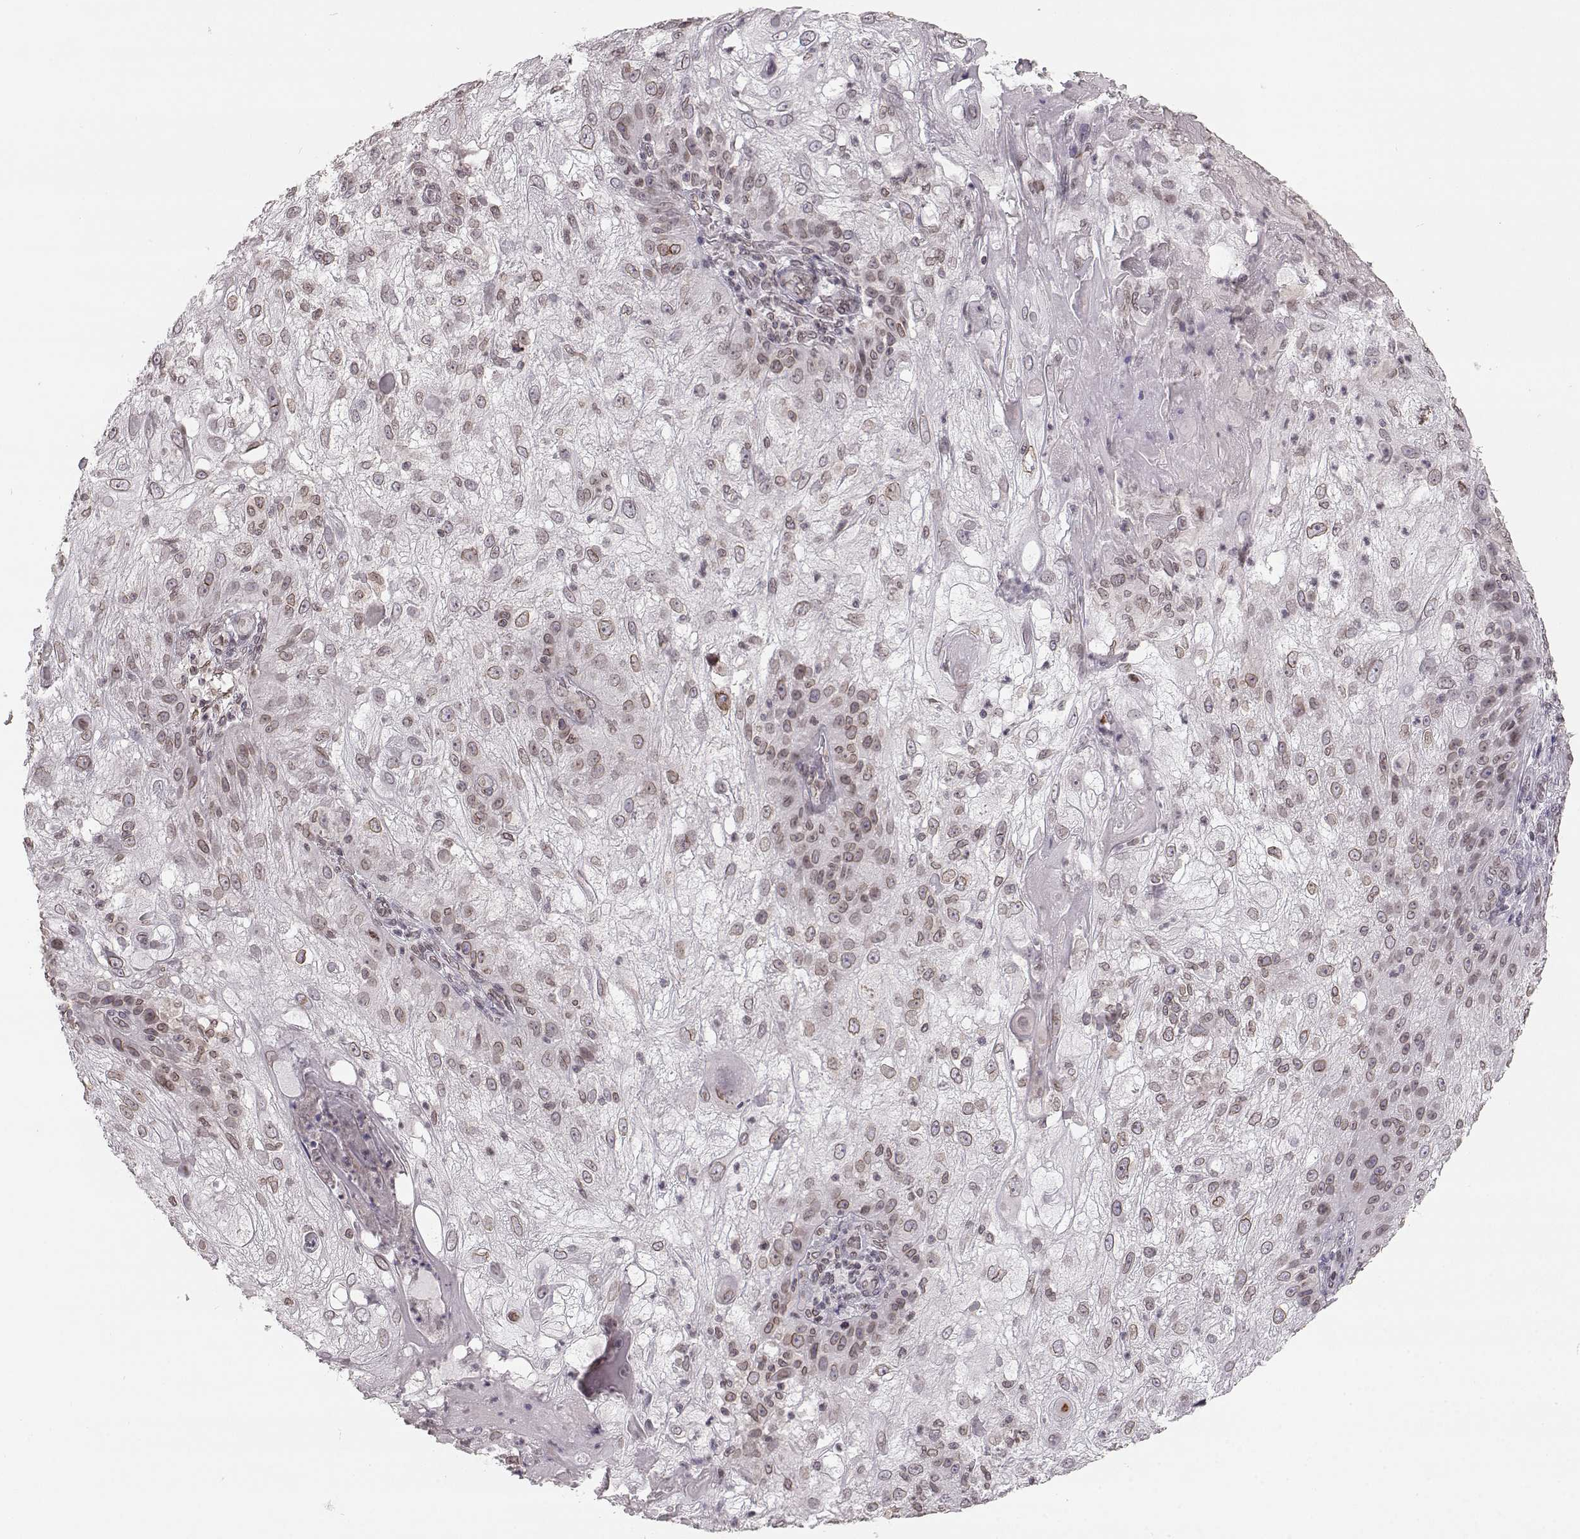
{"staining": {"intensity": "moderate", "quantity": "25%-75%", "location": "cytoplasmic/membranous,nuclear"}, "tissue": "skin cancer", "cell_type": "Tumor cells", "image_type": "cancer", "snomed": [{"axis": "morphology", "description": "Normal tissue, NOS"}, {"axis": "morphology", "description": "Squamous cell carcinoma, NOS"}, {"axis": "topography", "description": "Skin"}], "caption": "This image displays immunohistochemistry (IHC) staining of human skin cancer, with medium moderate cytoplasmic/membranous and nuclear positivity in about 25%-75% of tumor cells.", "gene": "DCAF12", "patient": {"sex": "female", "age": 83}}